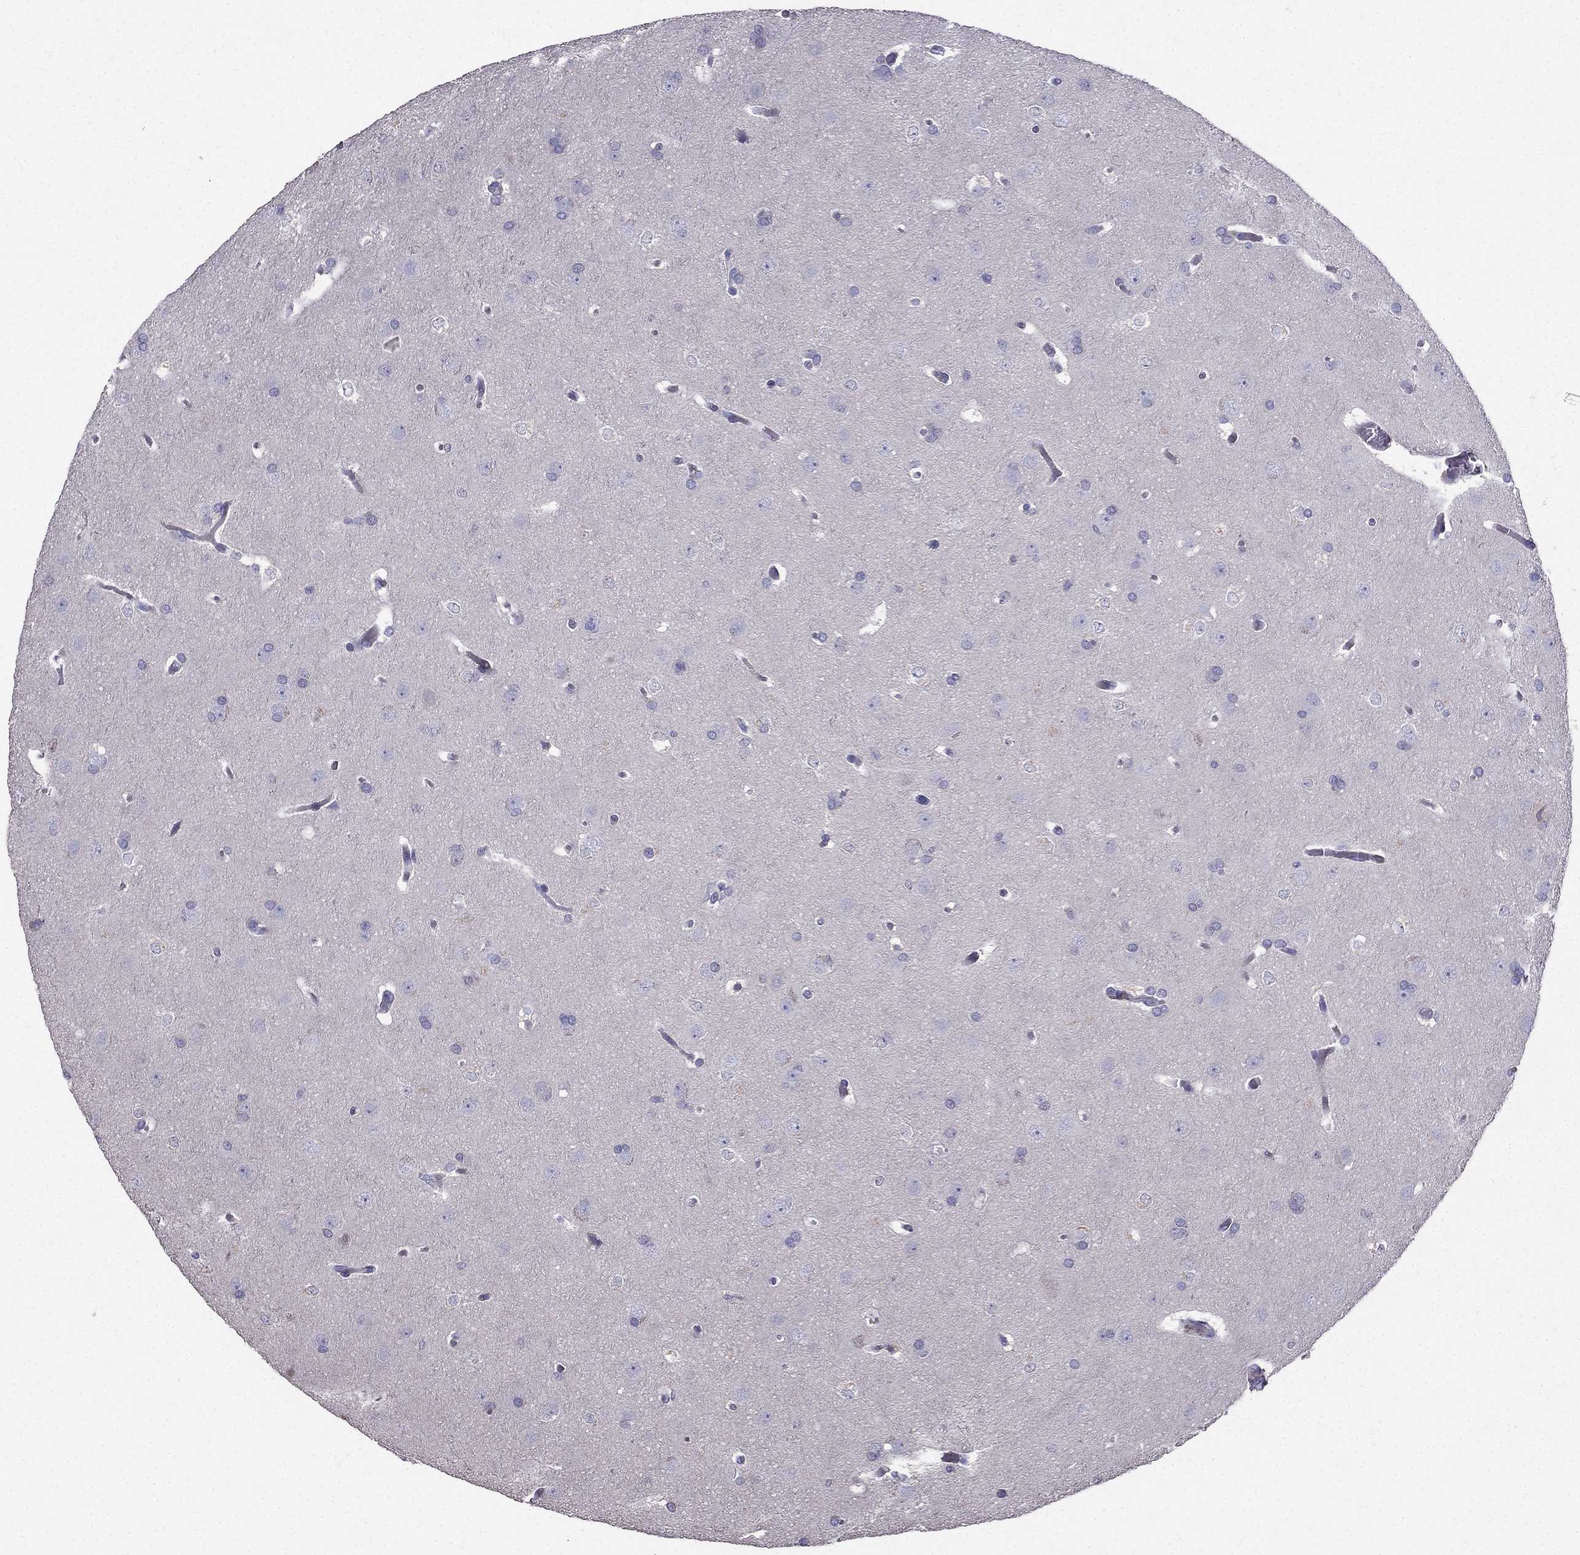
{"staining": {"intensity": "negative", "quantity": "none", "location": "none"}, "tissue": "glioma", "cell_type": "Tumor cells", "image_type": "cancer", "snomed": [{"axis": "morphology", "description": "Glioma, malignant, Low grade"}, {"axis": "topography", "description": "Brain"}], "caption": "Malignant glioma (low-grade) stained for a protein using immunohistochemistry (IHC) shows no expression tumor cells.", "gene": "AS3MT", "patient": {"sex": "female", "age": 32}}